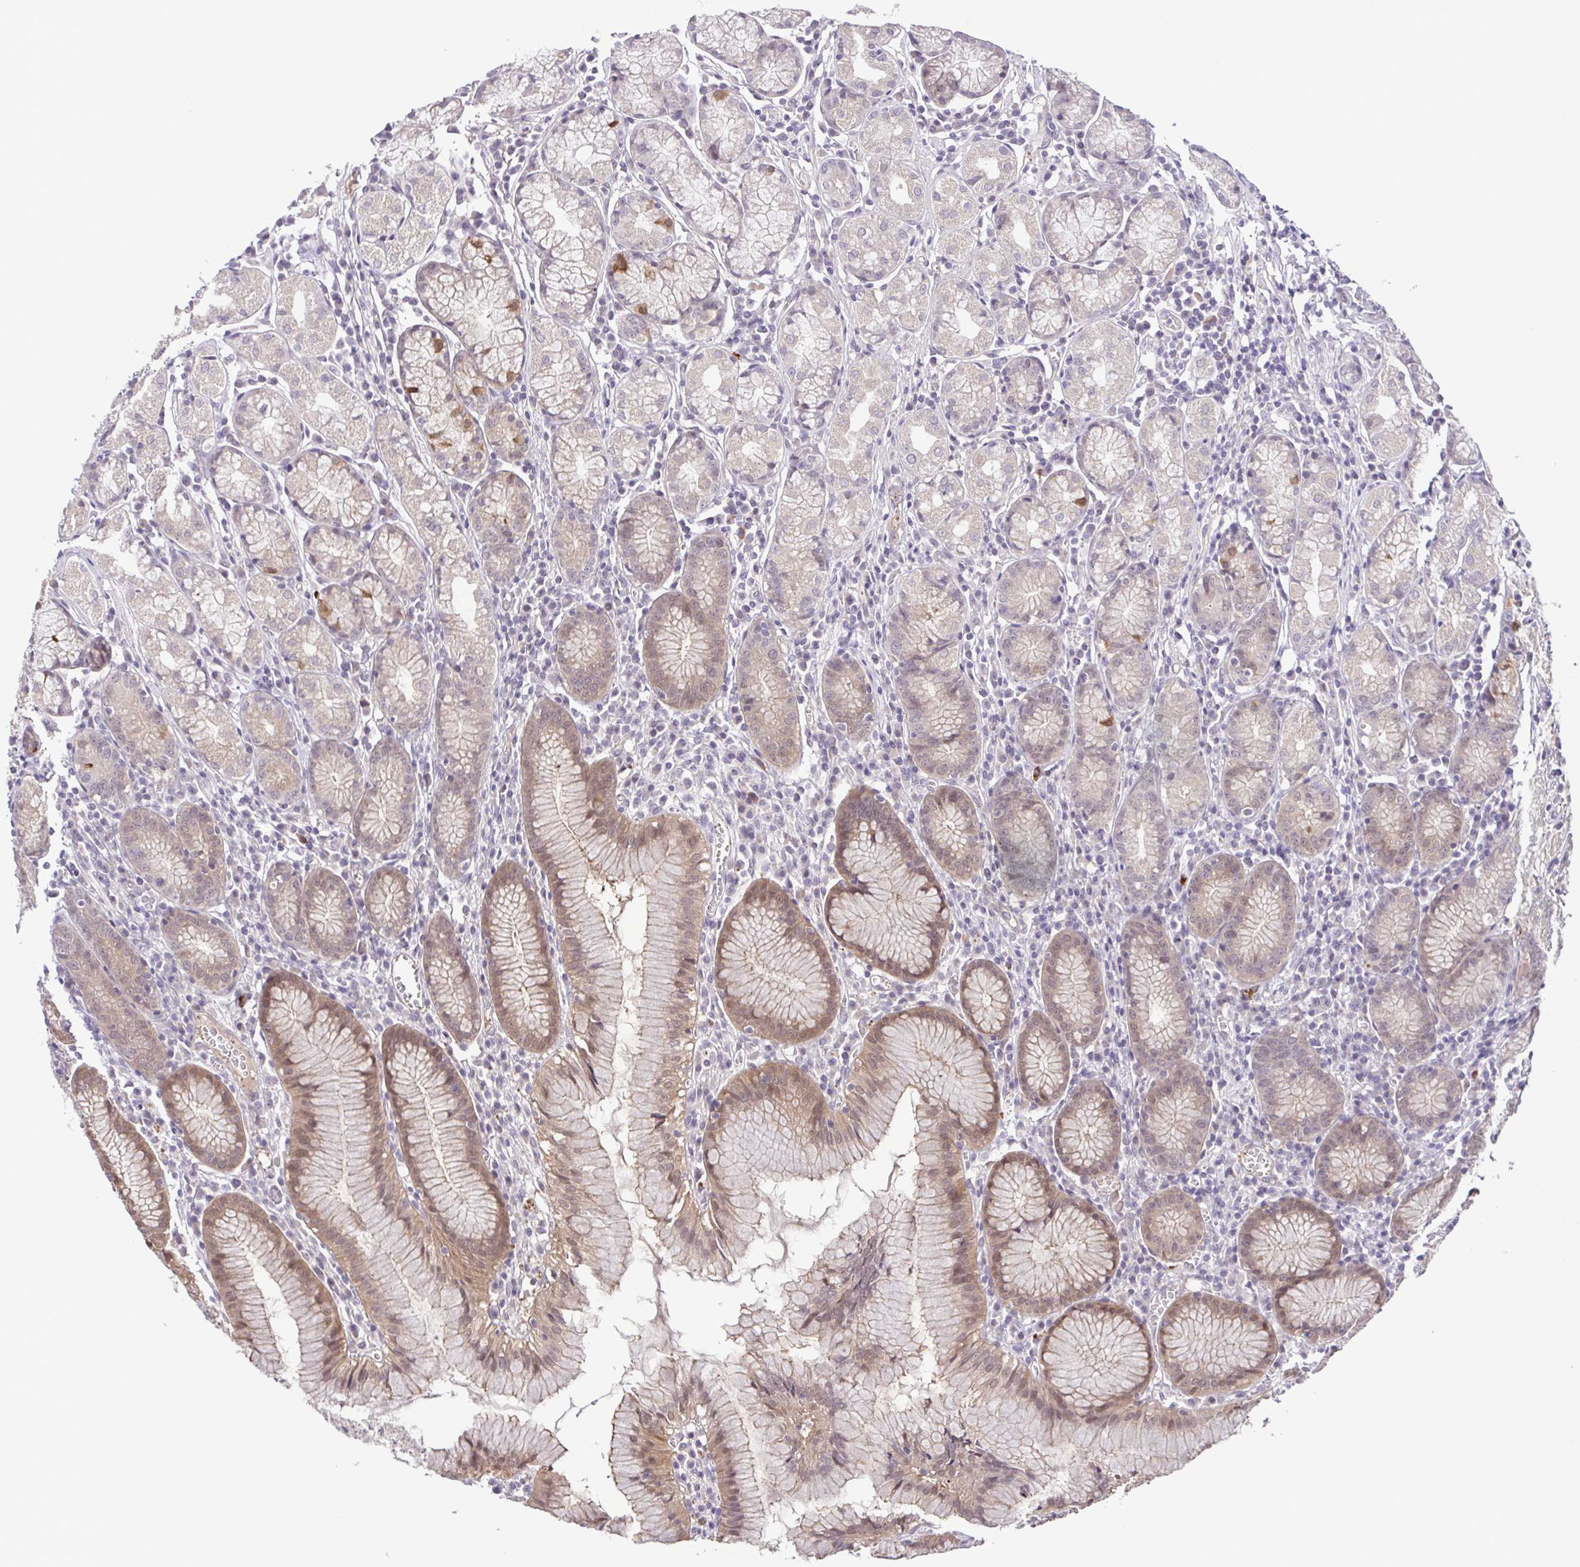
{"staining": {"intensity": "moderate", "quantity": "25%-75%", "location": "cytoplasmic/membranous,nuclear"}, "tissue": "stomach", "cell_type": "Glandular cells", "image_type": "normal", "snomed": [{"axis": "morphology", "description": "Normal tissue, NOS"}, {"axis": "topography", "description": "Stomach"}], "caption": "Unremarkable stomach displays moderate cytoplasmic/membranous,nuclear expression in about 25%-75% of glandular cells, visualized by immunohistochemistry.", "gene": "IL1RN", "patient": {"sex": "male", "age": 55}}